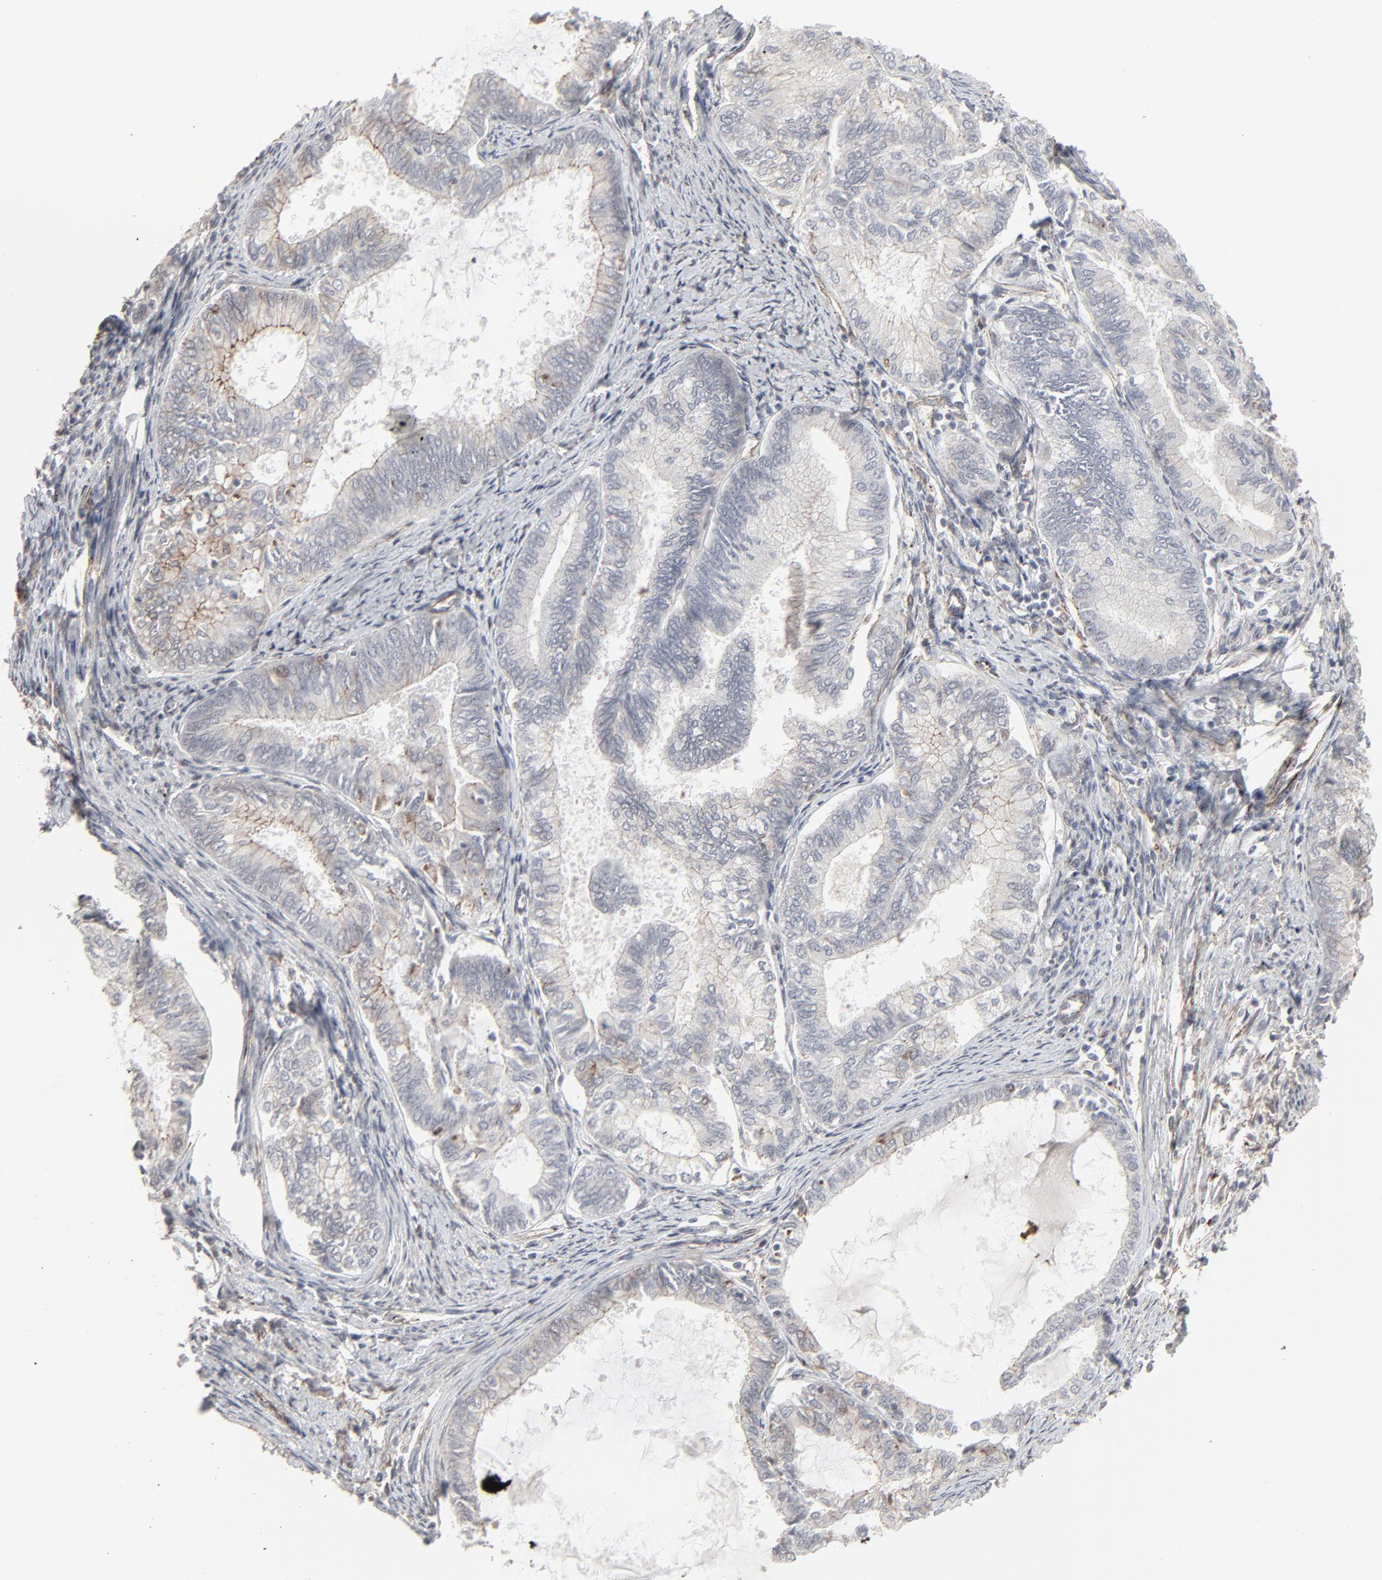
{"staining": {"intensity": "weak", "quantity": "<25%", "location": "cytoplasmic/membranous"}, "tissue": "endometrial cancer", "cell_type": "Tumor cells", "image_type": "cancer", "snomed": [{"axis": "morphology", "description": "Adenocarcinoma, NOS"}, {"axis": "topography", "description": "Endometrium"}], "caption": "Tumor cells are negative for brown protein staining in adenocarcinoma (endometrial).", "gene": "CTNND1", "patient": {"sex": "female", "age": 86}}